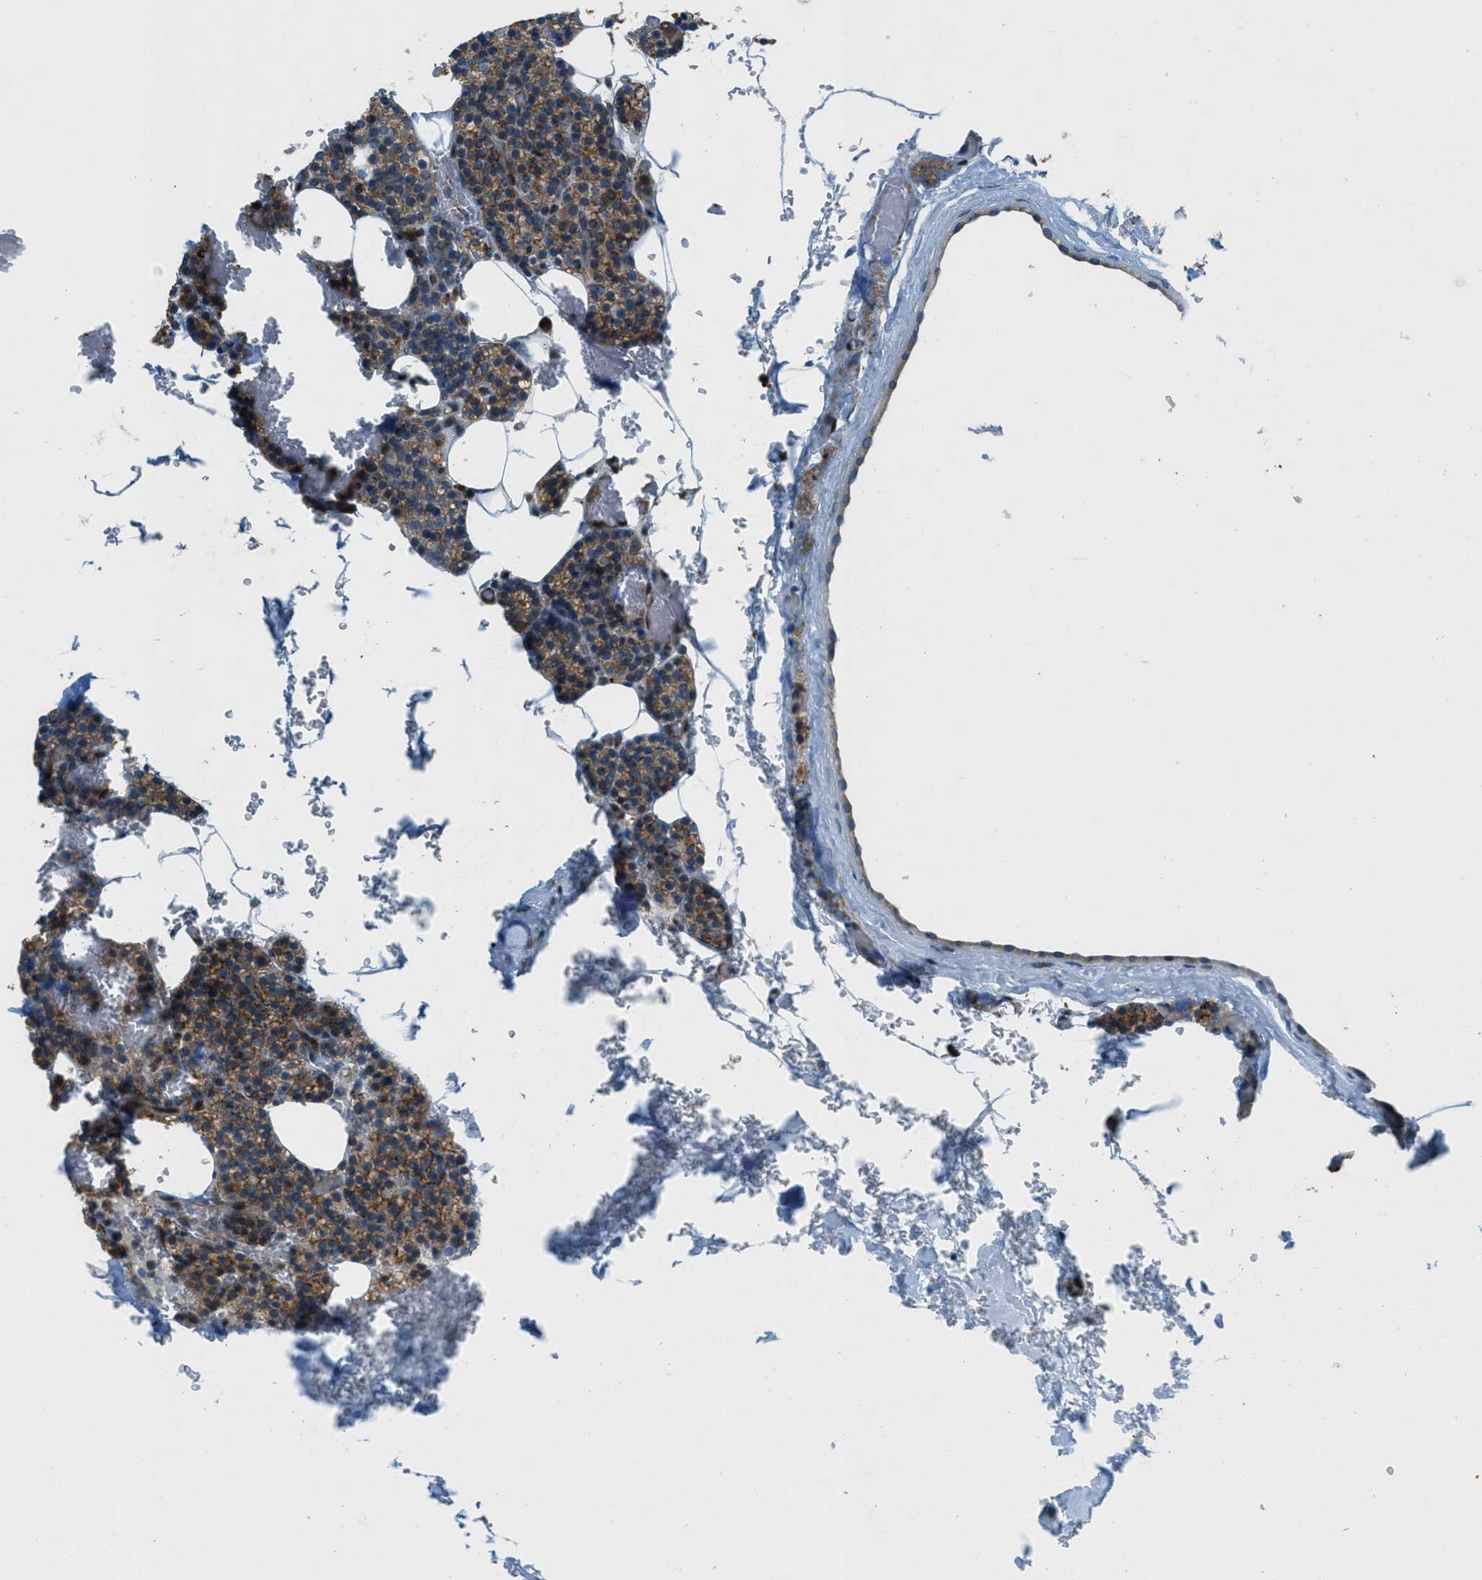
{"staining": {"intensity": "moderate", "quantity": ">75%", "location": "cytoplasmic/membranous"}, "tissue": "parathyroid gland", "cell_type": "Glandular cells", "image_type": "normal", "snomed": [{"axis": "morphology", "description": "Normal tissue, NOS"}, {"axis": "morphology", "description": "Inflammation chronic"}, {"axis": "morphology", "description": "Goiter, colloid"}, {"axis": "topography", "description": "Thyroid gland"}, {"axis": "topography", "description": "Parathyroid gland"}], "caption": "A brown stain shows moderate cytoplasmic/membranous staining of a protein in glandular cells of normal human parathyroid gland.", "gene": "GIMAP8", "patient": {"sex": "male", "age": 65}}